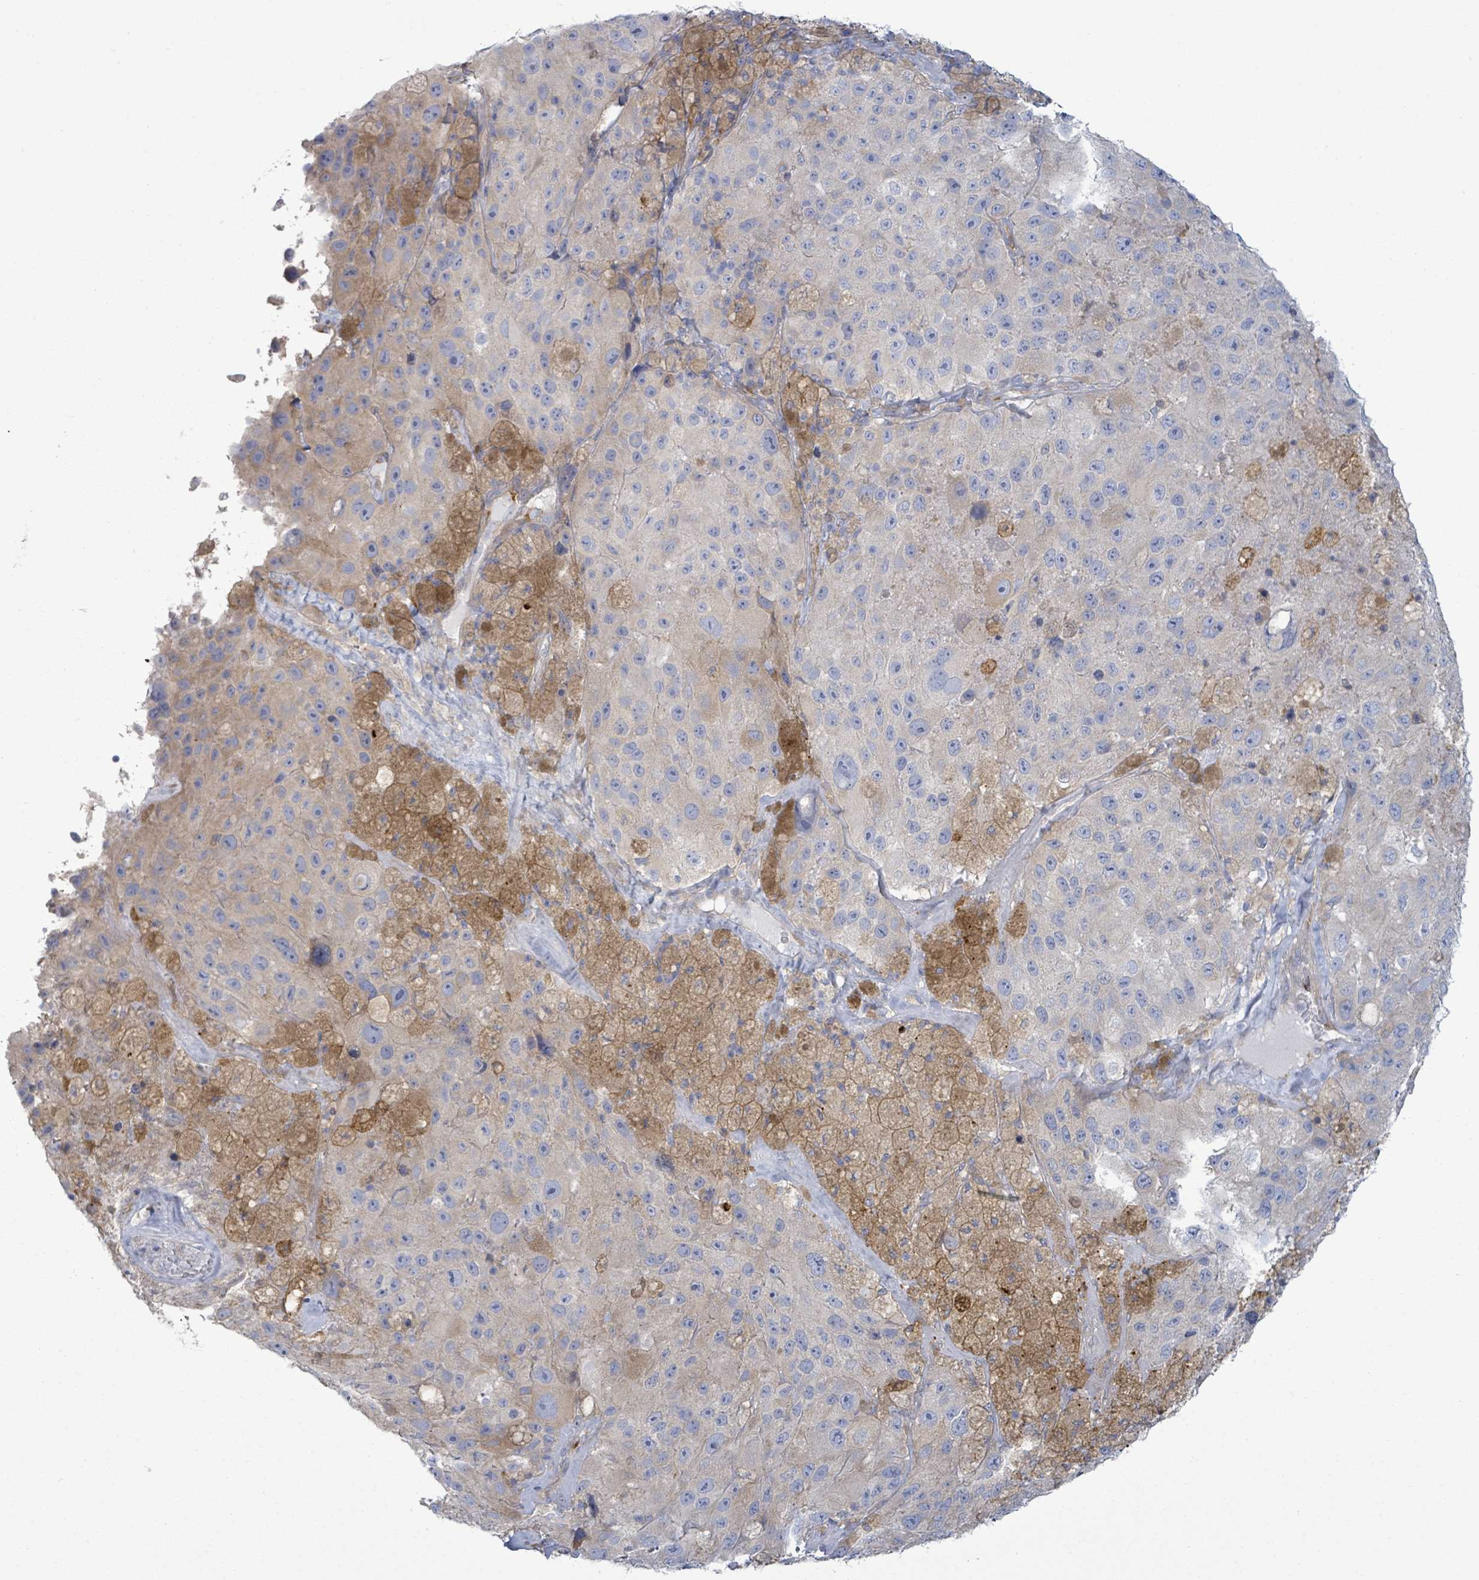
{"staining": {"intensity": "negative", "quantity": "none", "location": "none"}, "tissue": "melanoma", "cell_type": "Tumor cells", "image_type": "cancer", "snomed": [{"axis": "morphology", "description": "Malignant melanoma, Metastatic site"}, {"axis": "topography", "description": "Lymph node"}], "caption": "High magnification brightfield microscopy of melanoma stained with DAB (brown) and counterstained with hematoxylin (blue): tumor cells show no significant positivity.", "gene": "COL13A1", "patient": {"sex": "male", "age": 62}}